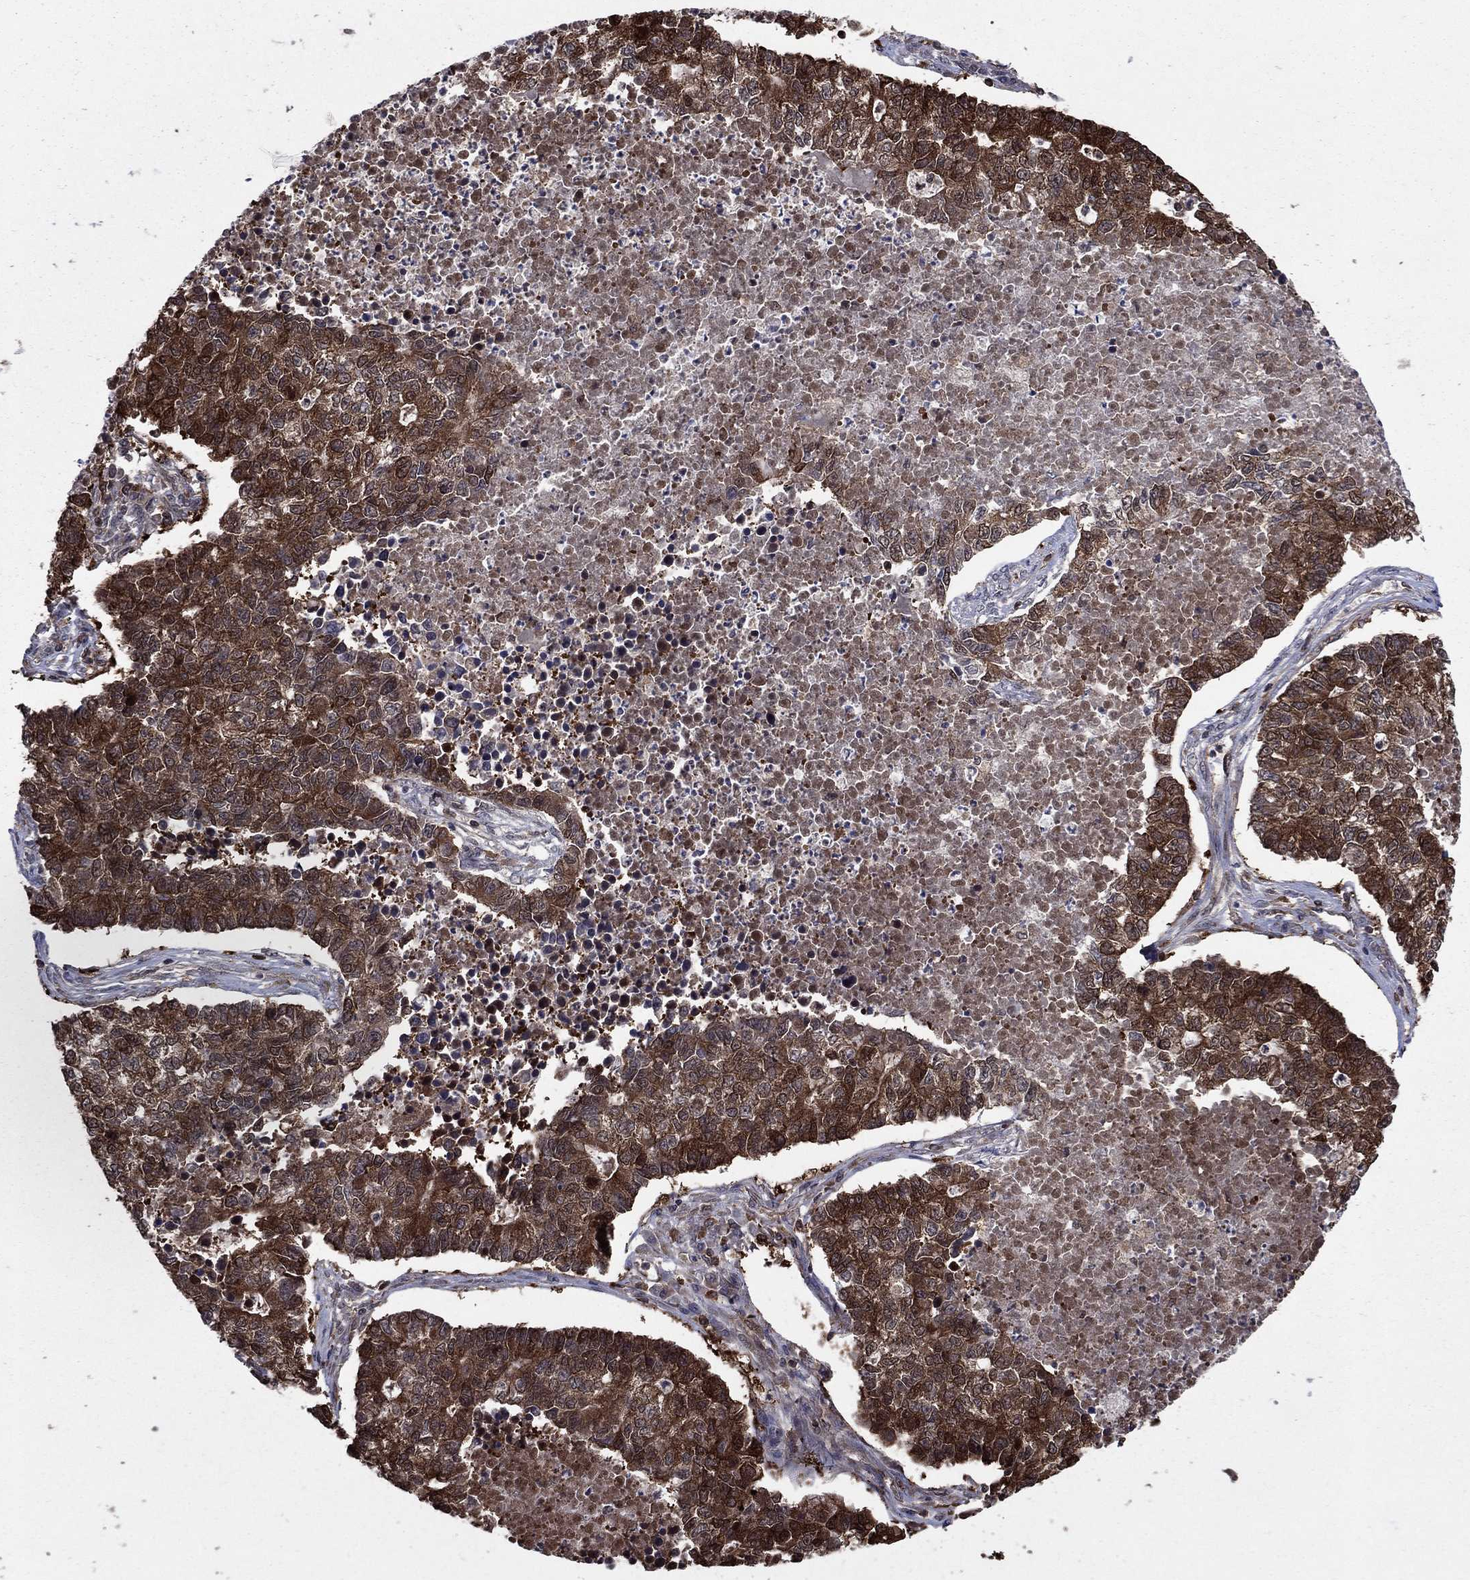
{"staining": {"intensity": "strong", "quantity": ">75%", "location": "cytoplasmic/membranous"}, "tissue": "lung cancer", "cell_type": "Tumor cells", "image_type": "cancer", "snomed": [{"axis": "morphology", "description": "Adenocarcinoma, NOS"}, {"axis": "topography", "description": "Lung"}], "caption": "High-power microscopy captured an IHC micrograph of lung cancer, revealing strong cytoplasmic/membranous expression in about >75% of tumor cells. The protein is shown in brown color, while the nuclei are stained blue.", "gene": "CACYBP", "patient": {"sex": "male", "age": 57}}